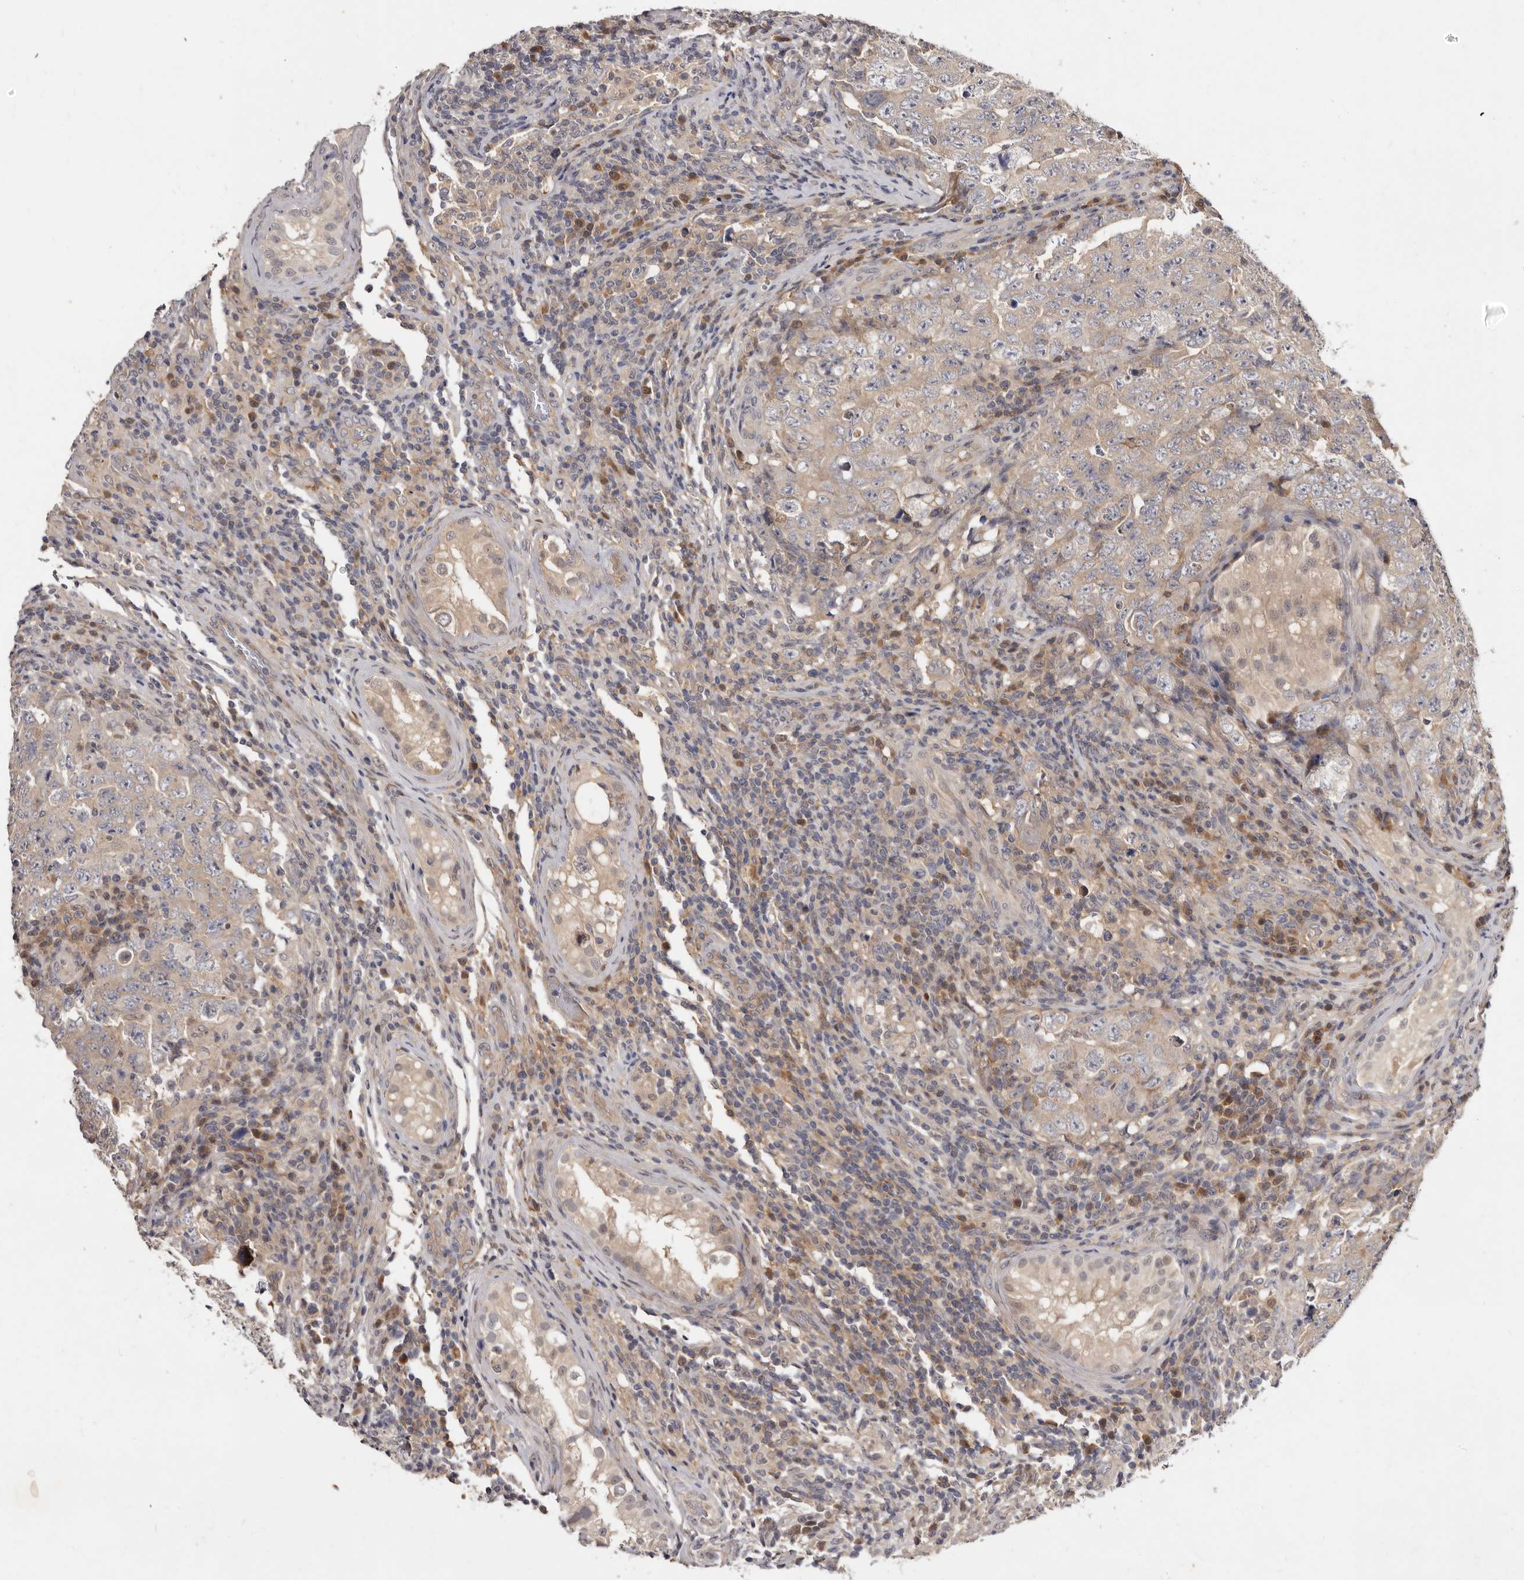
{"staining": {"intensity": "negative", "quantity": "none", "location": "none"}, "tissue": "testis cancer", "cell_type": "Tumor cells", "image_type": "cancer", "snomed": [{"axis": "morphology", "description": "Carcinoma, Embryonal, NOS"}, {"axis": "topography", "description": "Testis"}], "caption": "Immunohistochemistry (IHC) of human testis embryonal carcinoma exhibits no staining in tumor cells.", "gene": "INAVA", "patient": {"sex": "male", "age": 26}}